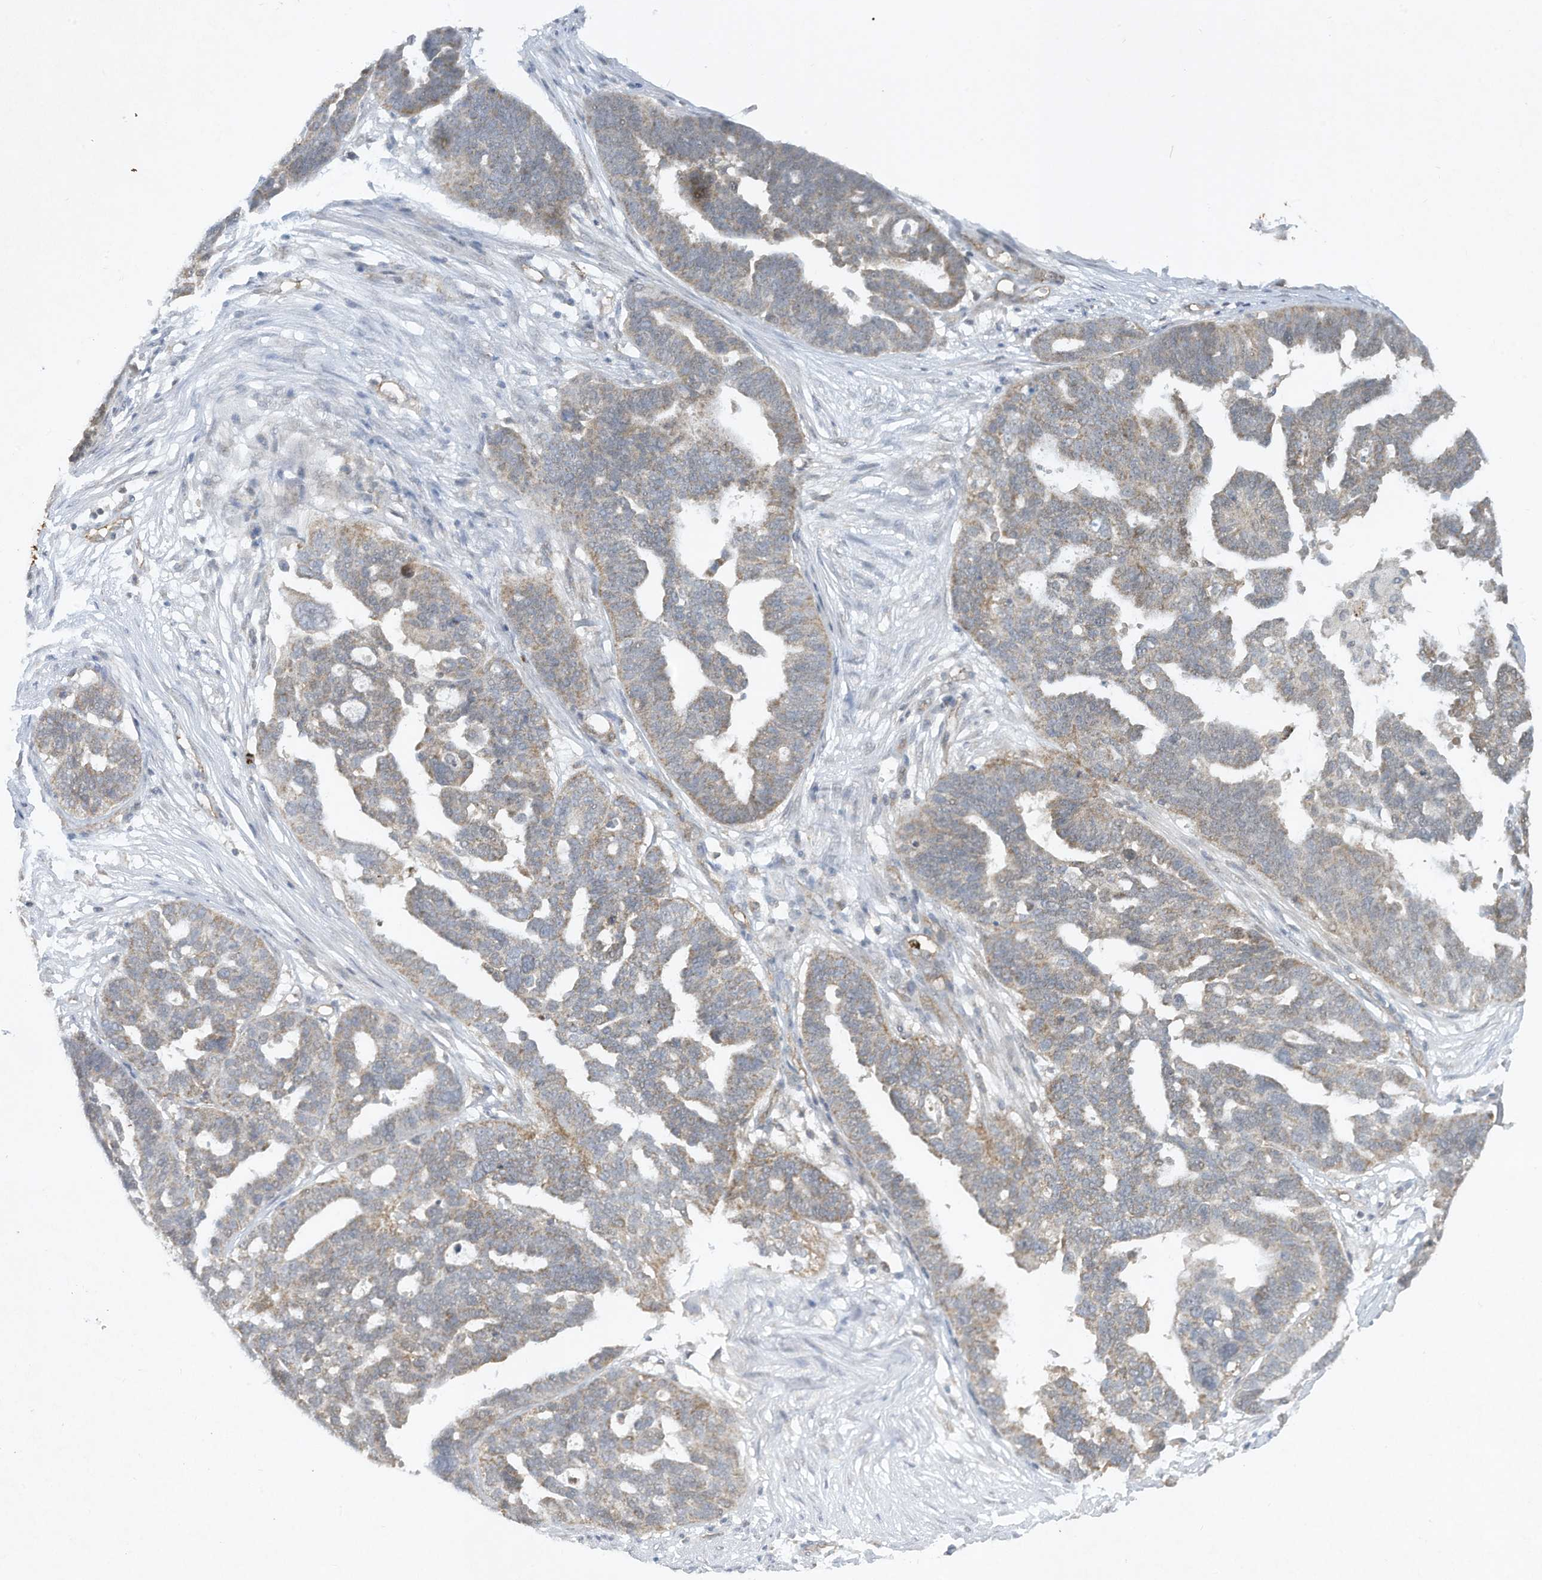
{"staining": {"intensity": "weak", "quantity": "25%-75%", "location": "cytoplasmic/membranous"}, "tissue": "ovarian cancer", "cell_type": "Tumor cells", "image_type": "cancer", "snomed": [{"axis": "morphology", "description": "Cystadenocarcinoma, serous, NOS"}, {"axis": "topography", "description": "Ovary"}], "caption": "Protein staining of ovarian cancer tissue displays weak cytoplasmic/membranous expression in approximately 25%-75% of tumor cells.", "gene": "CHRNA4", "patient": {"sex": "female", "age": 59}}